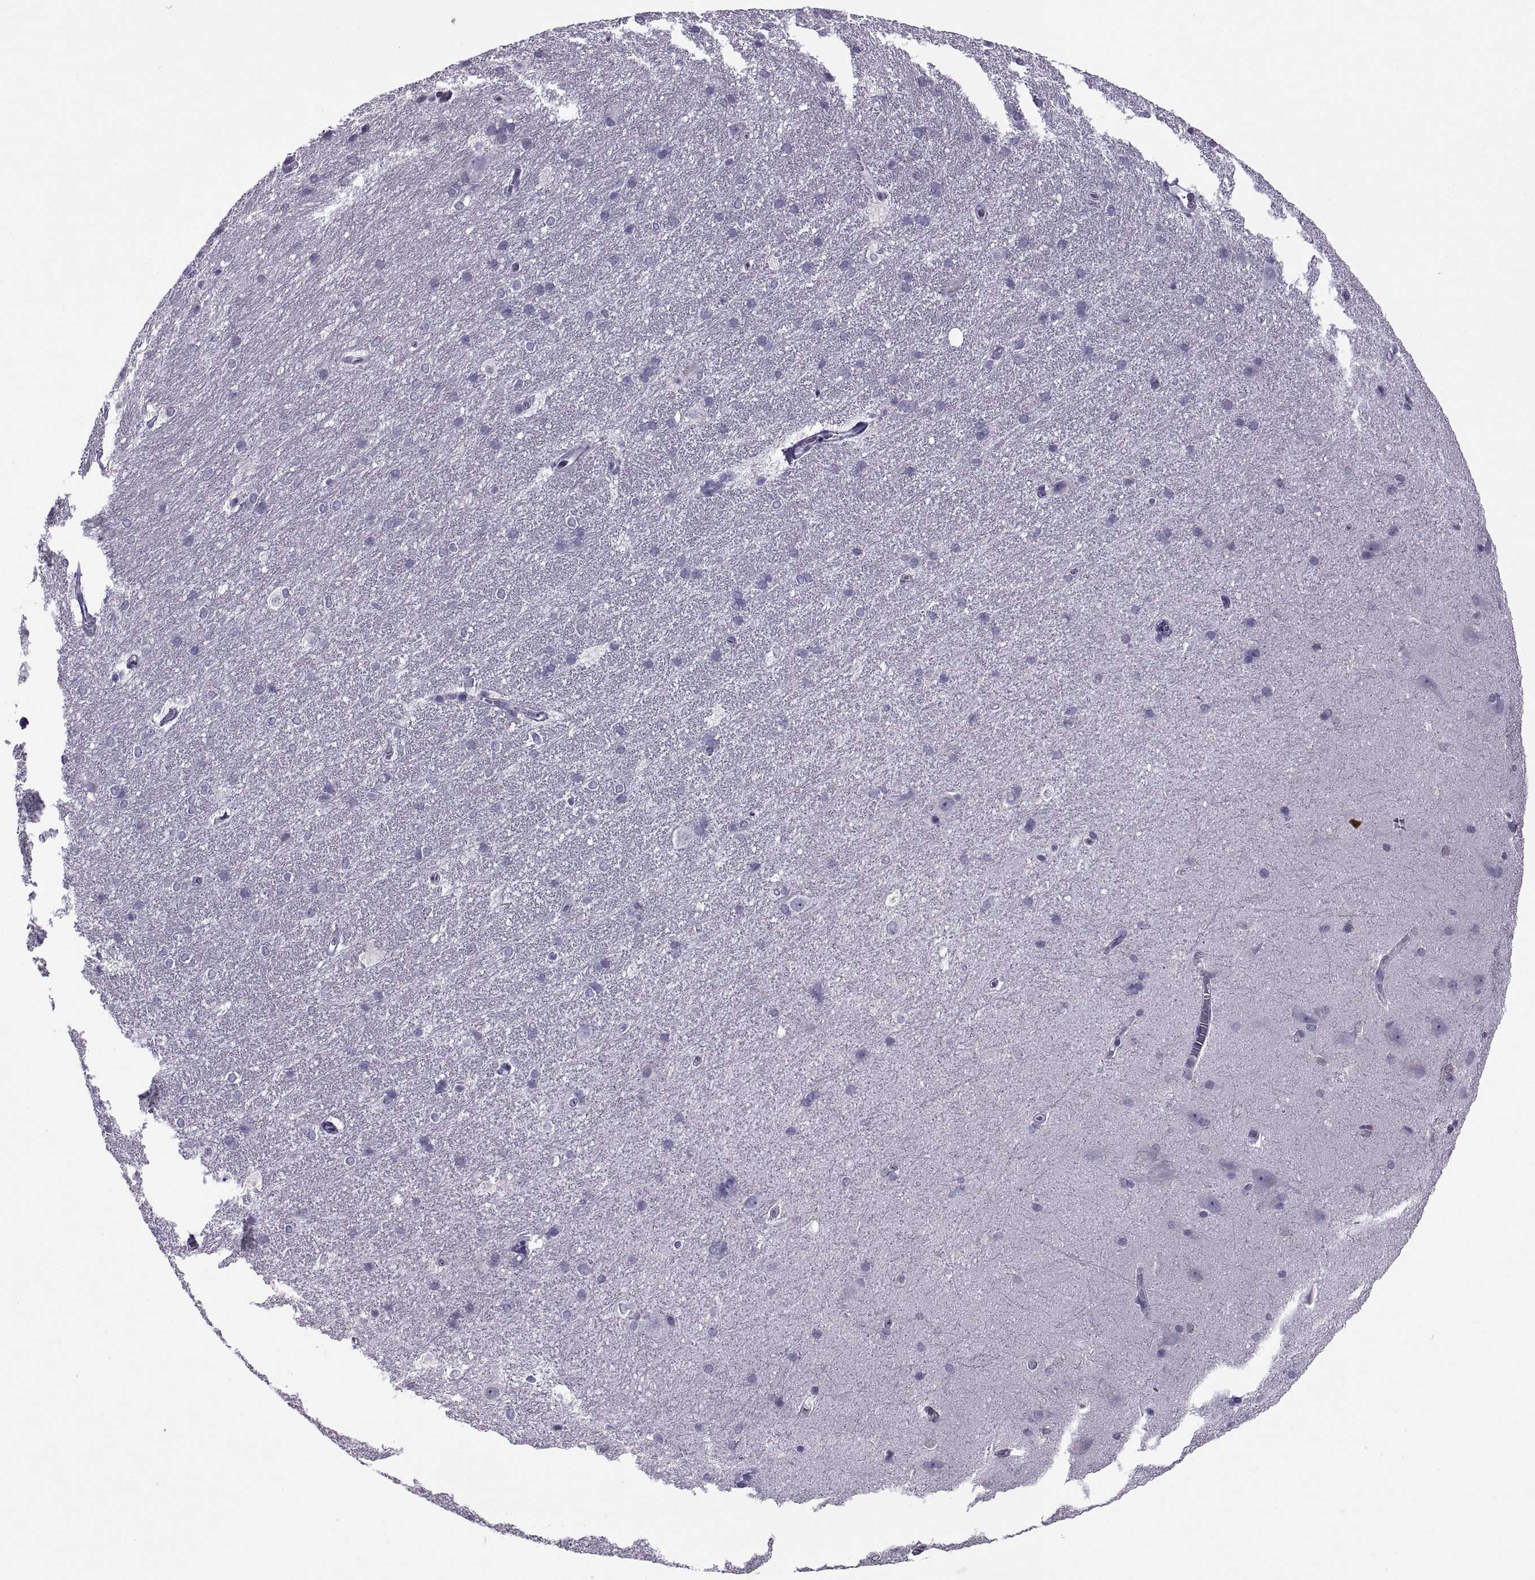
{"staining": {"intensity": "negative", "quantity": "none", "location": "none"}, "tissue": "hippocampus", "cell_type": "Glial cells", "image_type": "normal", "snomed": [{"axis": "morphology", "description": "Normal tissue, NOS"}, {"axis": "topography", "description": "Cerebral cortex"}, {"axis": "topography", "description": "Hippocampus"}], "caption": "A micrograph of hippocampus stained for a protein reveals no brown staining in glial cells. (DAB (3,3'-diaminobenzidine) immunohistochemistry visualized using brightfield microscopy, high magnification).", "gene": "RLBP1", "patient": {"sex": "female", "age": 19}}